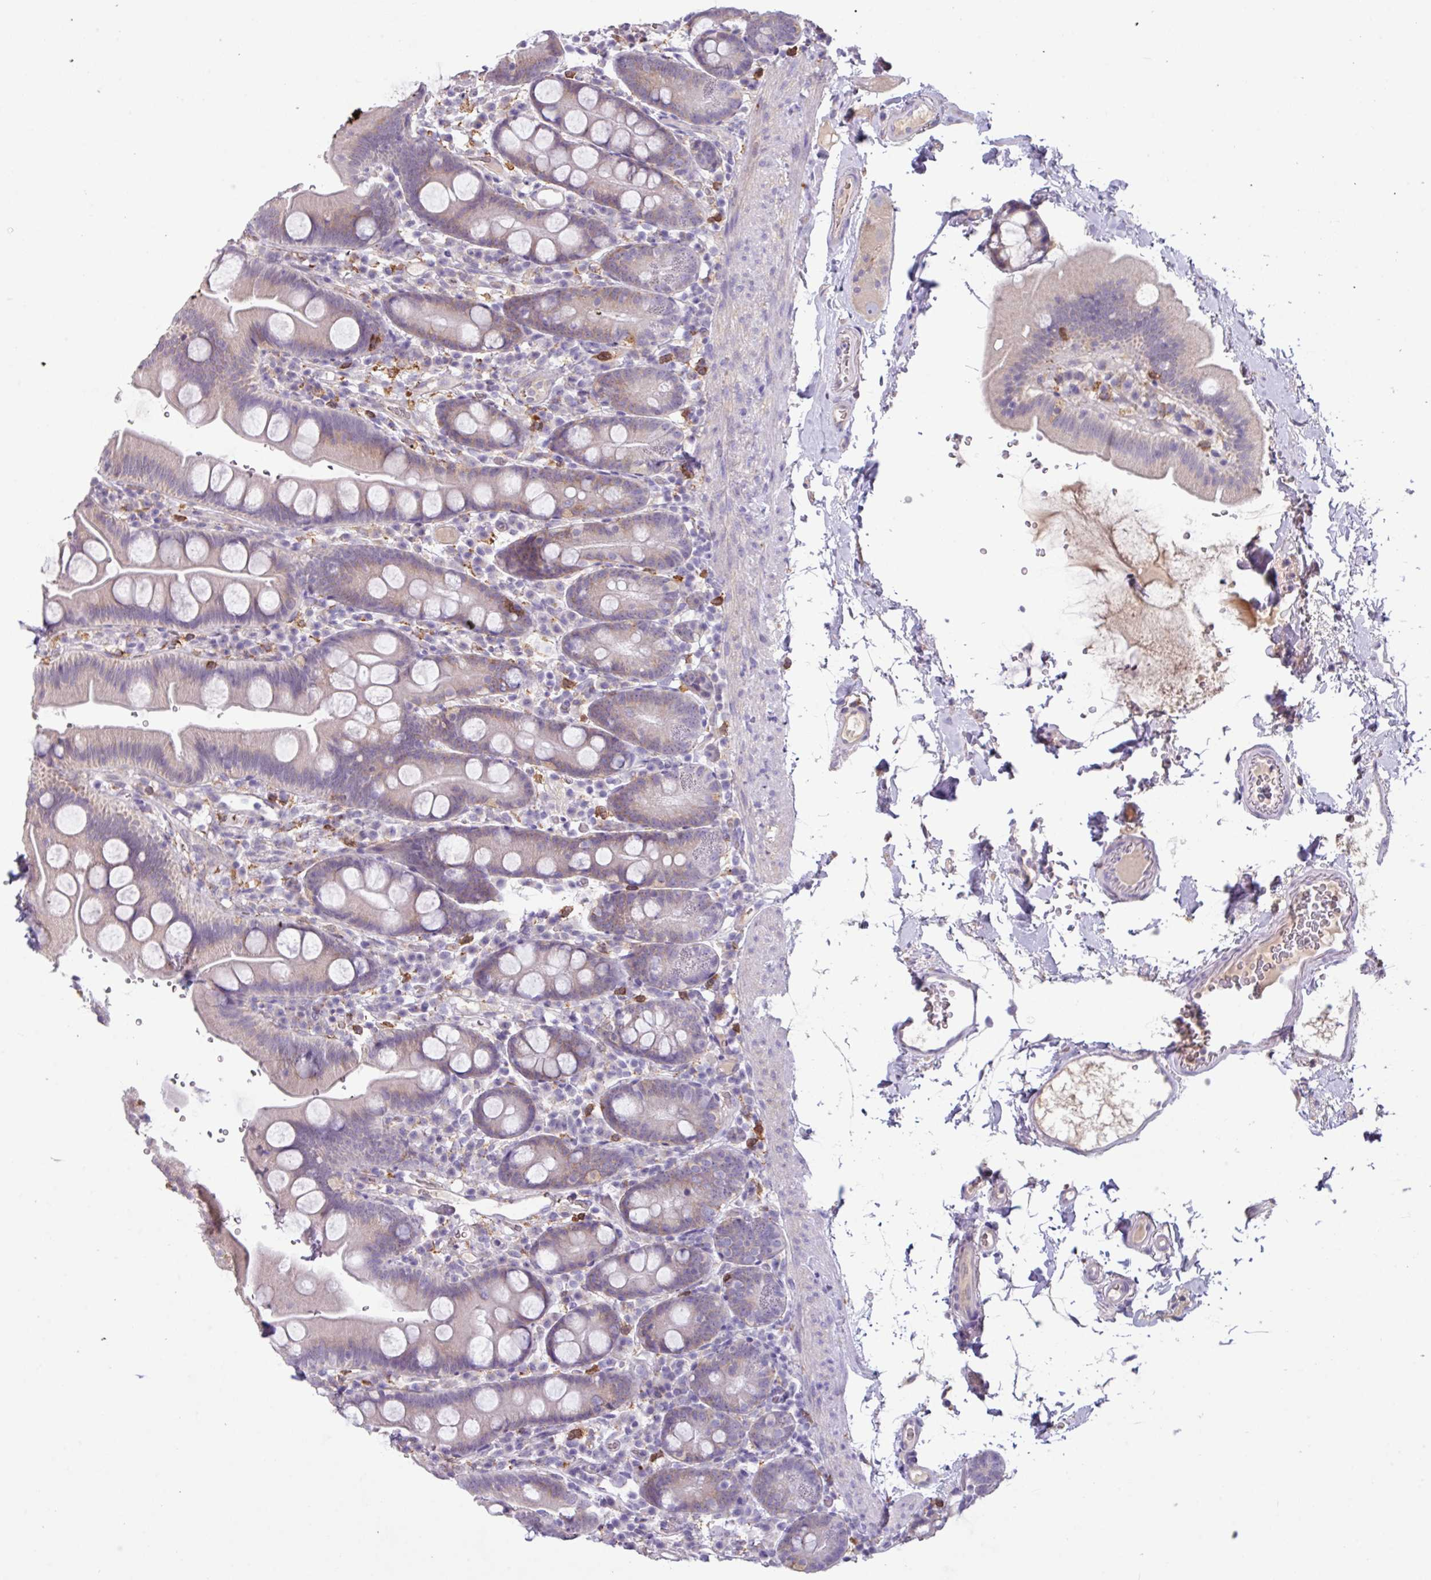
{"staining": {"intensity": "weak", "quantity": "<25%", "location": "cytoplasmic/membranous"}, "tissue": "small intestine", "cell_type": "Glandular cells", "image_type": "normal", "snomed": [{"axis": "morphology", "description": "Normal tissue, NOS"}, {"axis": "topography", "description": "Small intestine"}], "caption": "Glandular cells are negative for brown protein staining in unremarkable small intestine. (Stains: DAB (3,3'-diaminobenzidine) immunohistochemistry (IHC) with hematoxylin counter stain, Microscopy: brightfield microscopy at high magnification).", "gene": "ZNF524", "patient": {"sex": "female", "age": 68}}